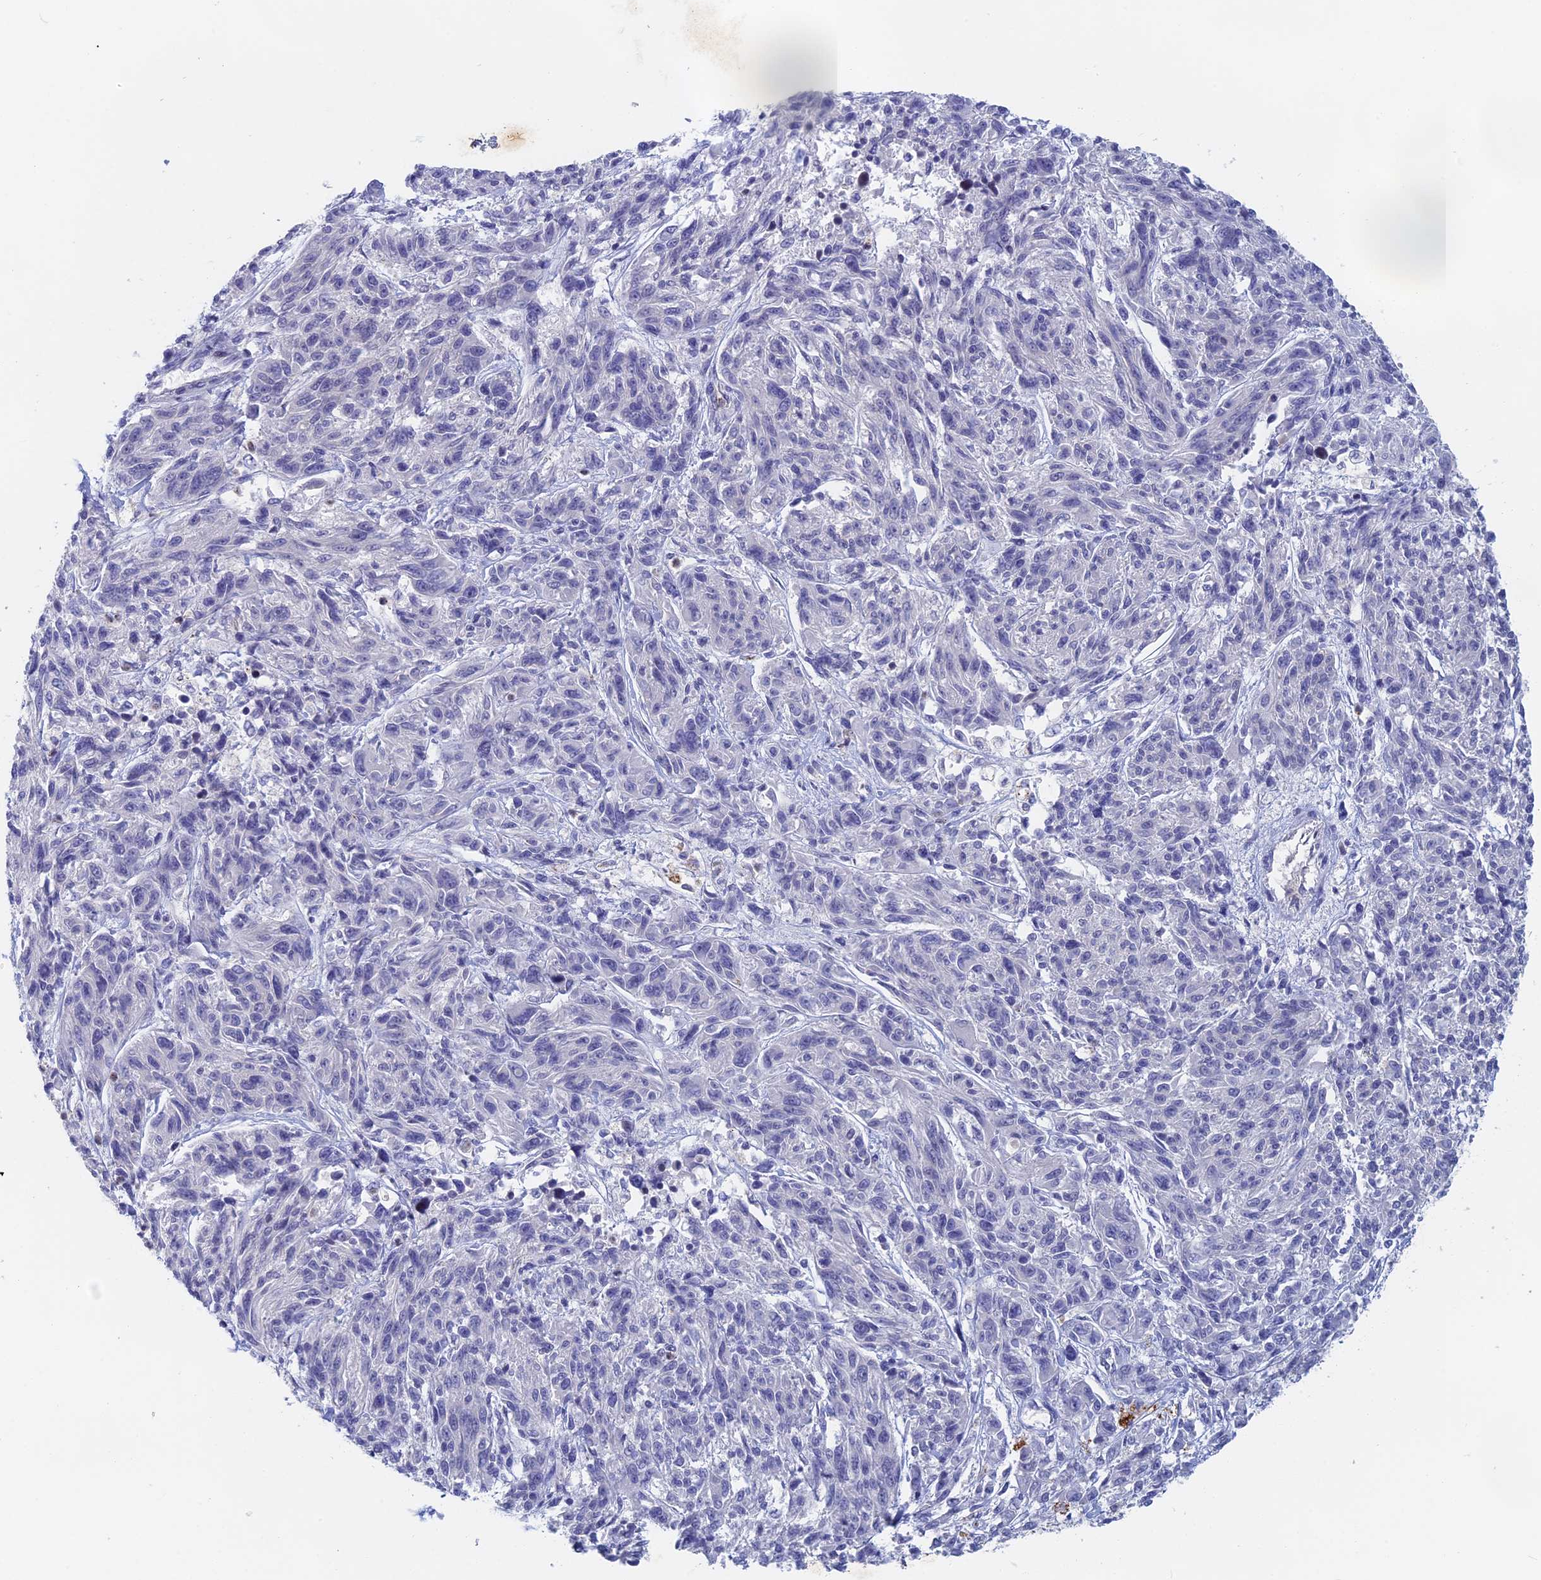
{"staining": {"intensity": "negative", "quantity": "none", "location": "none"}, "tissue": "melanoma", "cell_type": "Tumor cells", "image_type": "cancer", "snomed": [{"axis": "morphology", "description": "Malignant melanoma, NOS"}, {"axis": "topography", "description": "Skin"}], "caption": "High power microscopy photomicrograph of an IHC micrograph of melanoma, revealing no significant positivity in tumor cells.", "gene": "ACP7", "patient": {"sex": "male", "age": 53}}